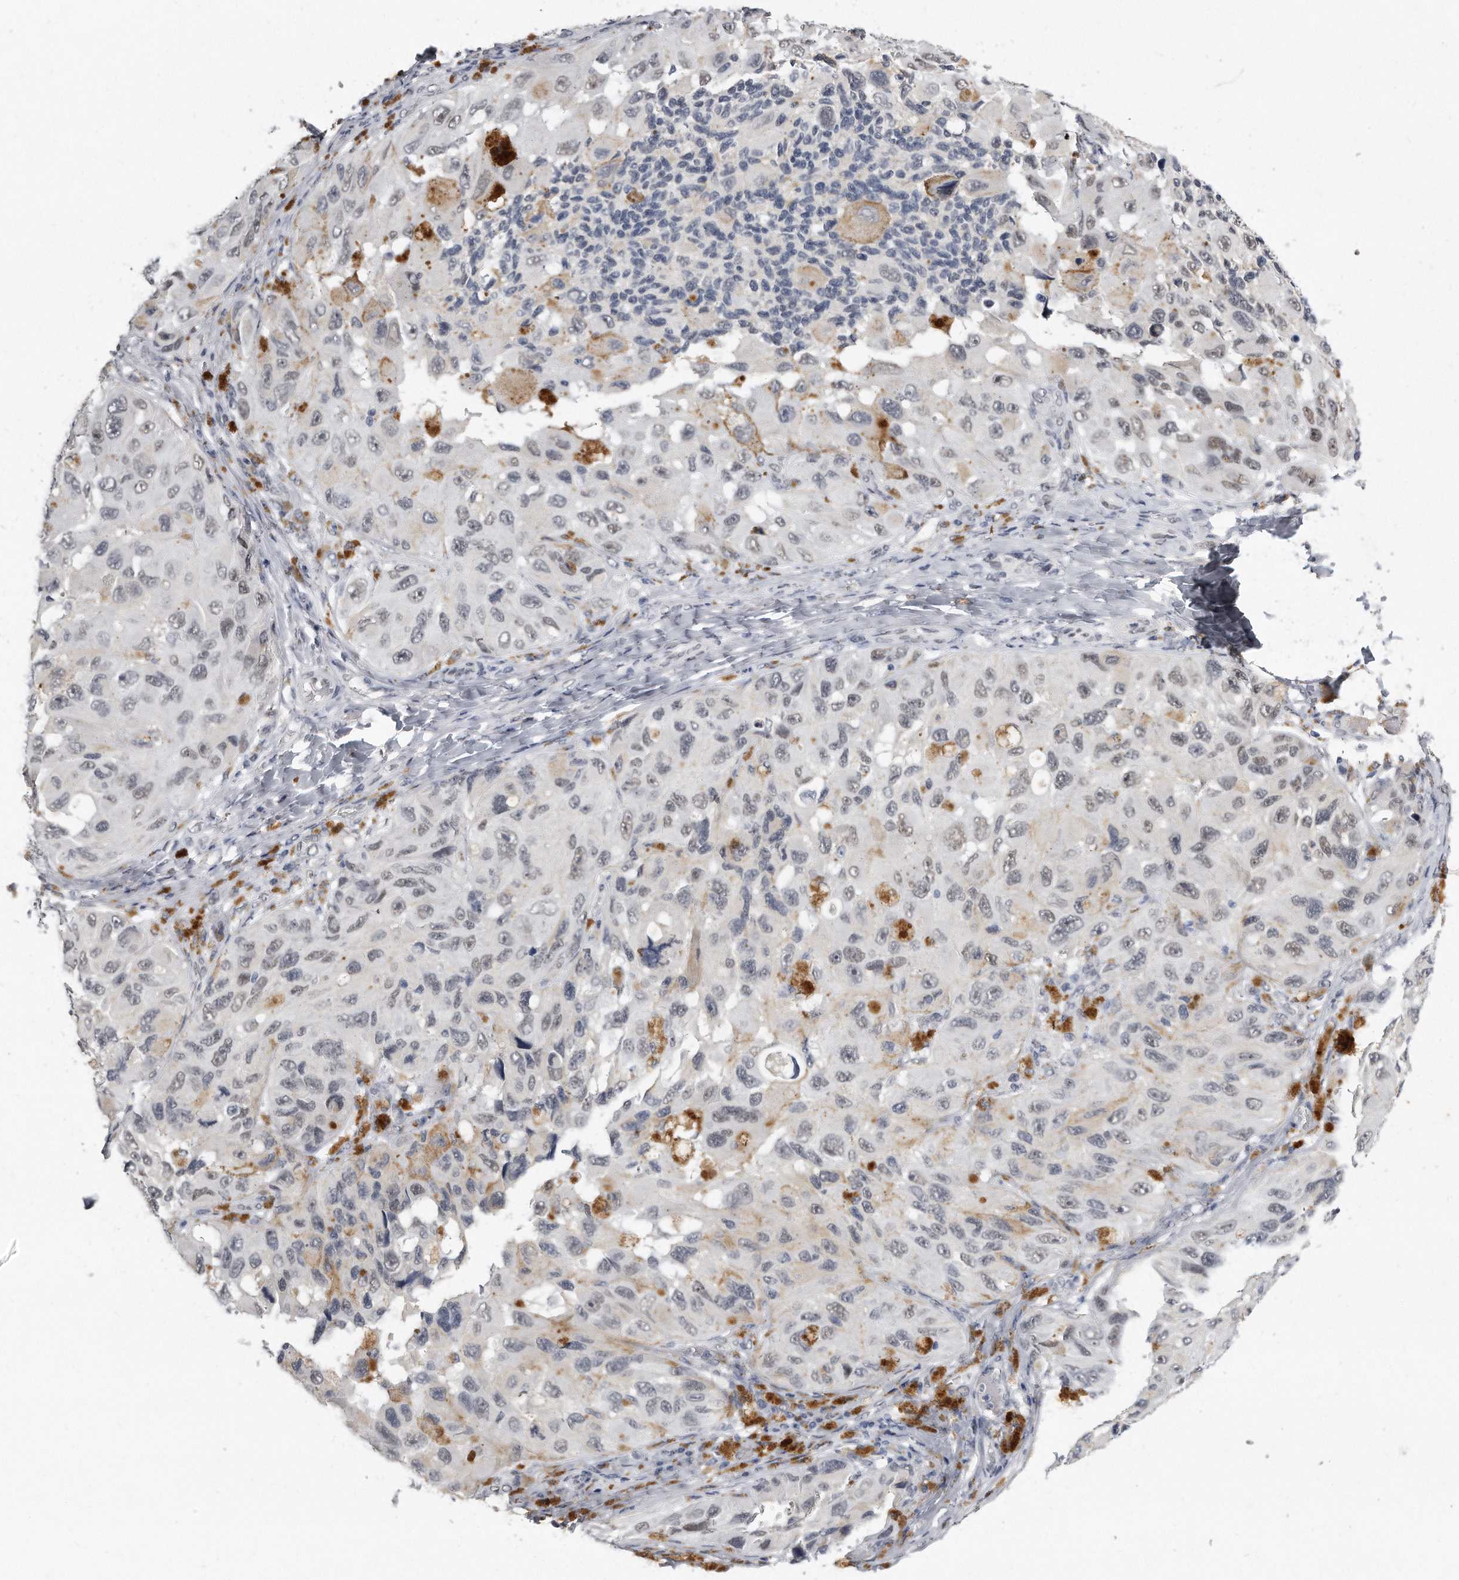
{"staining": {"intensity": "moderate", "quantity": "<25%", "location": "nuclear"}, "tissue": "melanoma", "cell_type": "Tumor cells", "image_type": "cancer", "snomed": [{"axis": "morphology", "description": "Malignant melanoma, NOS"}, {"axis": "topography", "description": "Skin"}], "caption": "Approximately <25% of tumor cells in malignant melanoma demonstrate moderate nuclear protein staining as visualized by brown immunohistochemical staining.", "gene": "CTBP2", "patient": {"sex": "female", "age": 73}}